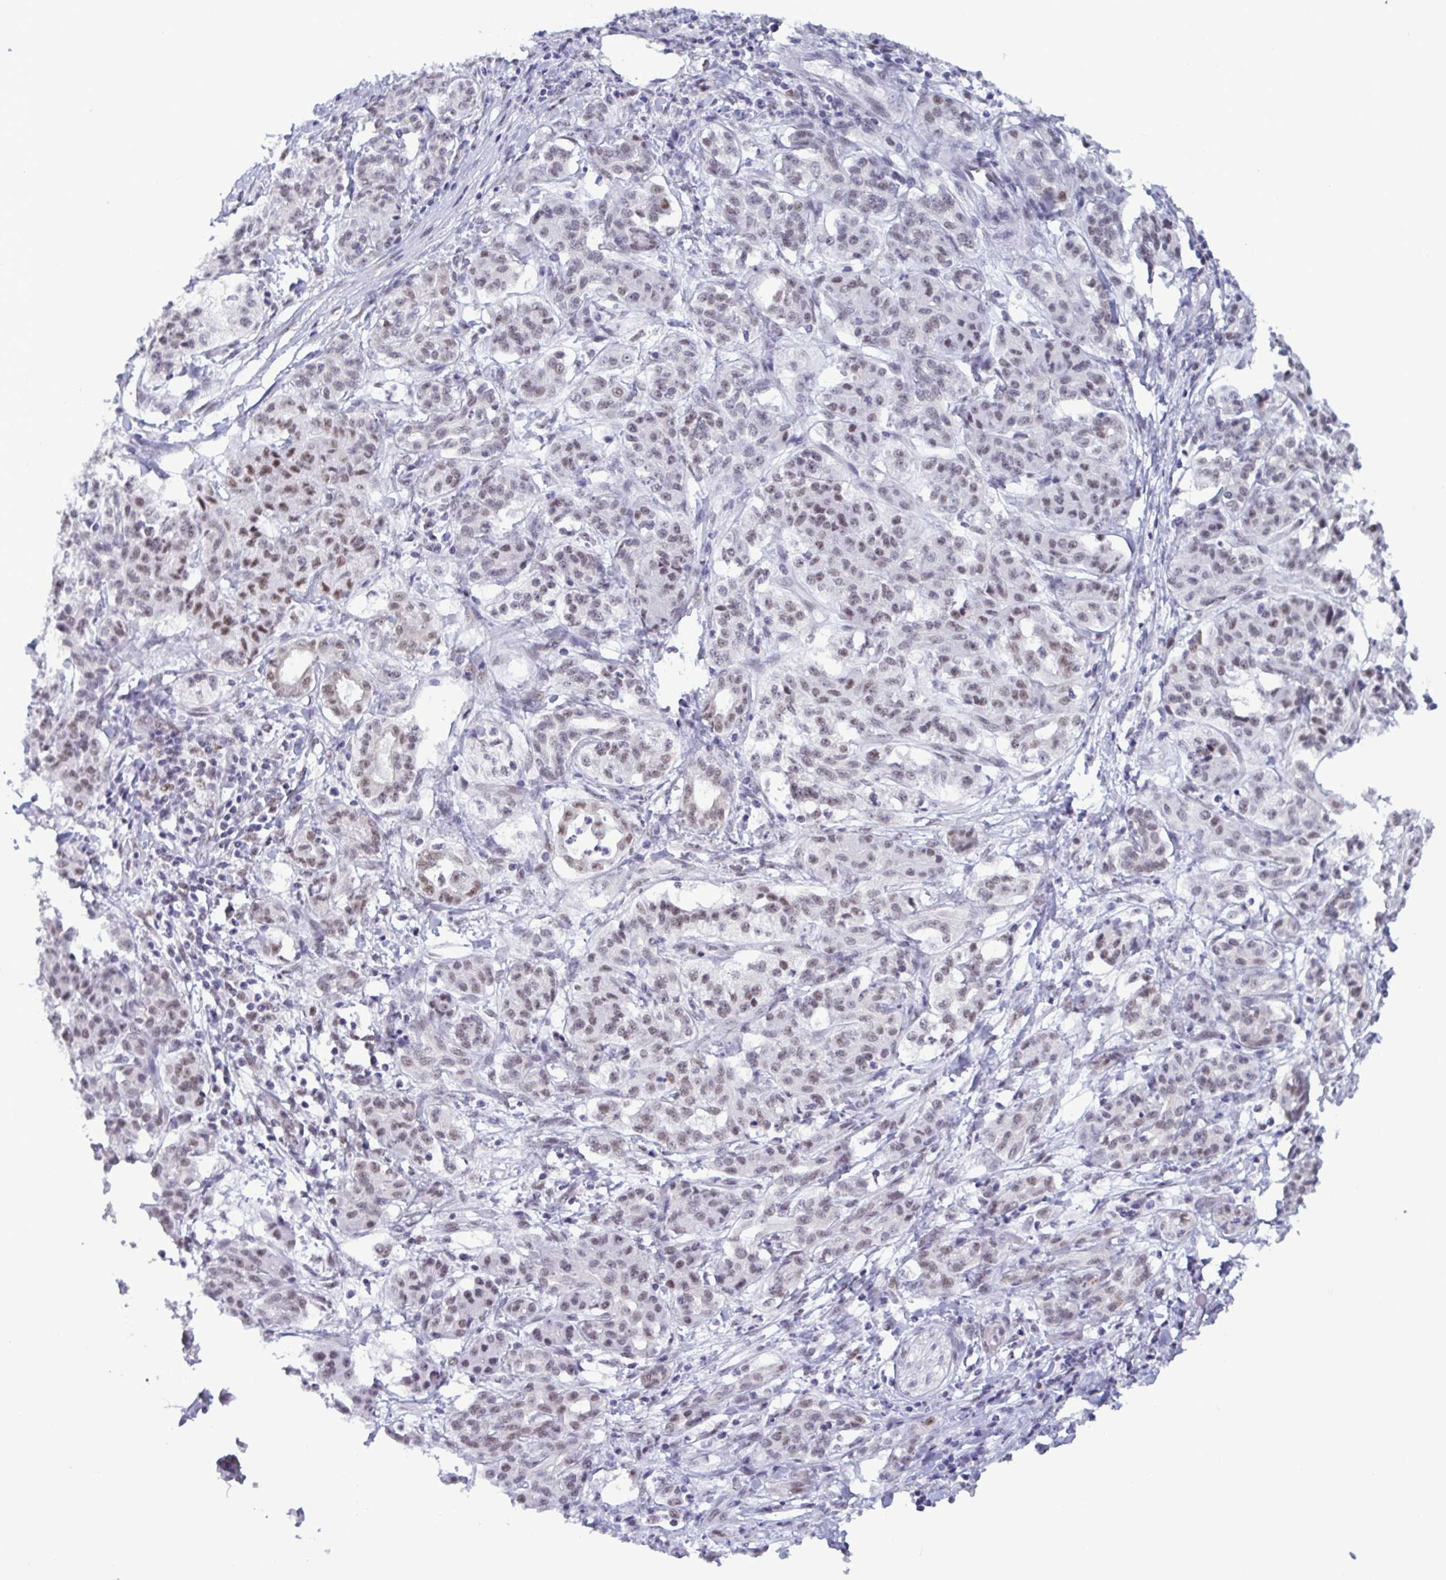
{"staining": {"intensity": "moderate", "quantity": "25%-75%", "location": "nuclear"}, "tissue": "pancreatic cancer", "cell_type": "Tumor cells", "image_type": "cancer", "snomed": [{"axis": "morphology", "description": "Adenocarcinoma, NOS"}, {"axis": "topography", "description": "Pancreas"}], "caption": "An image showing moderate nuclear positivity in approximately 25%-75% of tumor cells in pancreatic cancer, as visualized by brown immunohistochemical staining.", "gene": "PPP1R10", "patient": {"sex": "male", "age": 58}}